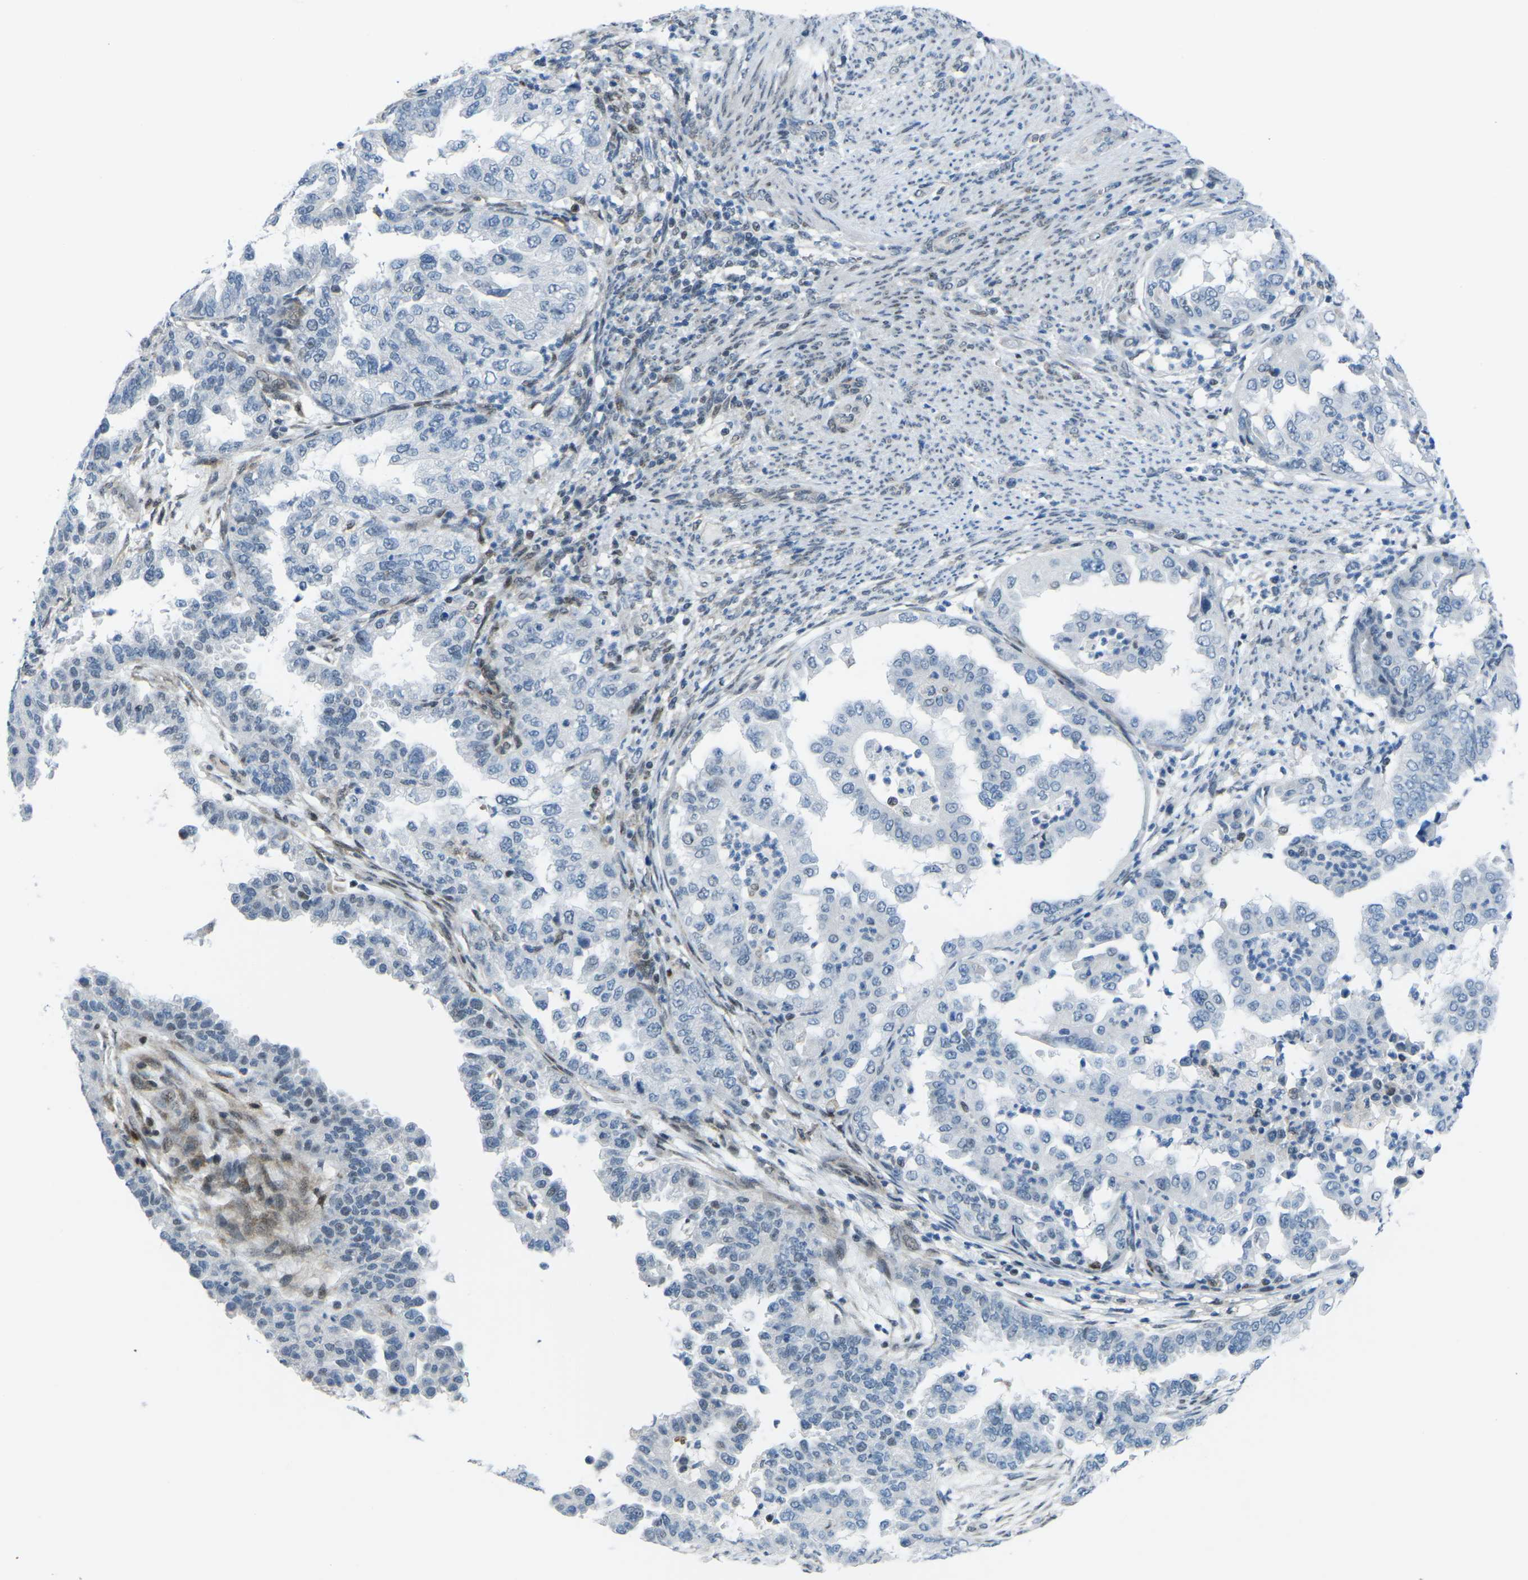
{"staining": {"intensity": "negative", "quantity": "none", "location": "none"}, "tissue": "endometrial cancer", "cell_type": "Tumor cells", "image_type": "cancer", "snomed": [{"axis": "morphology", "description": "Adenocarcinoma, NOS"}, {"axis": "topography", "description": "Endometrium"}], "caption": "Immunohistochemistry (IHC) image of human endometrial adenocarcinoma stained for a protein (brown), which exhibits no expression in tumor cells.", "gene": "MBNL1", "patient": {"sex": "female", "age": 85}}